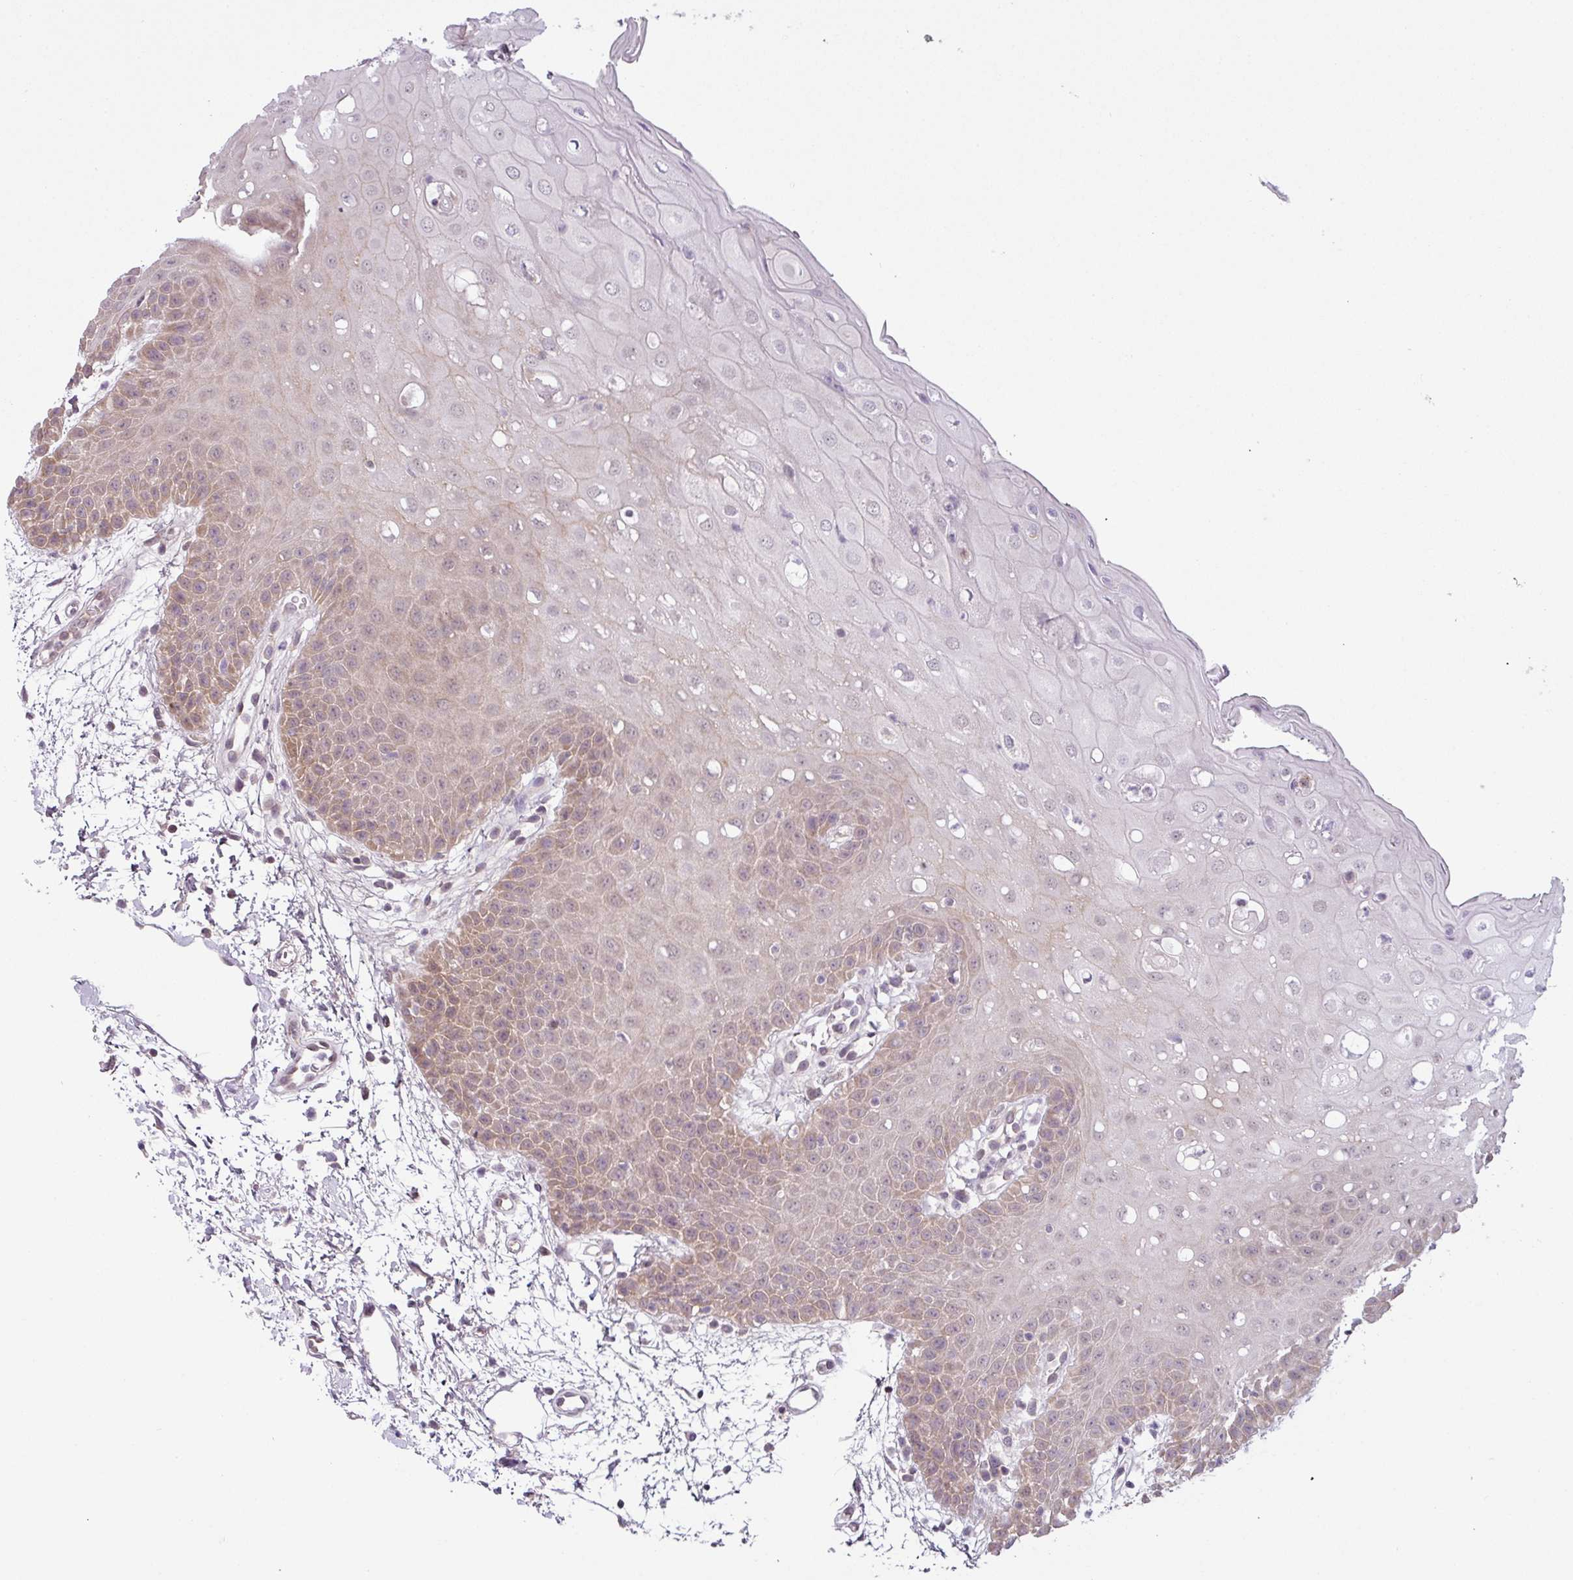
{"staining": {"intensity": "moderate", "quantity": "25%-75%", "location": "cytoplasmic/membranous,nuclear"}, "tissue": "oral mucosa", "cell_type": "Squamous epithelial cells", "image_type": "normal", "snomed": [{"axis": "morphology", "description": "Normal tissue, NOS"}, {"axis": "topography", "description": "Oral tissue"}, {"axis": "topography", "description": "Tounge, NOS"}], "caption": "Normal oral mucosa shows moderate cytoplasmic/membranous,nuclear staining in about 25%-75% of squamous epithelial cells, visualized by immunohistochemistry. (DAB (3,3'-diaminobenzidine) IHC, brown staining for protein, blue staining for nuclei).", "gene": "DERPC", "patient": {"sex": "female", "age": 59}}